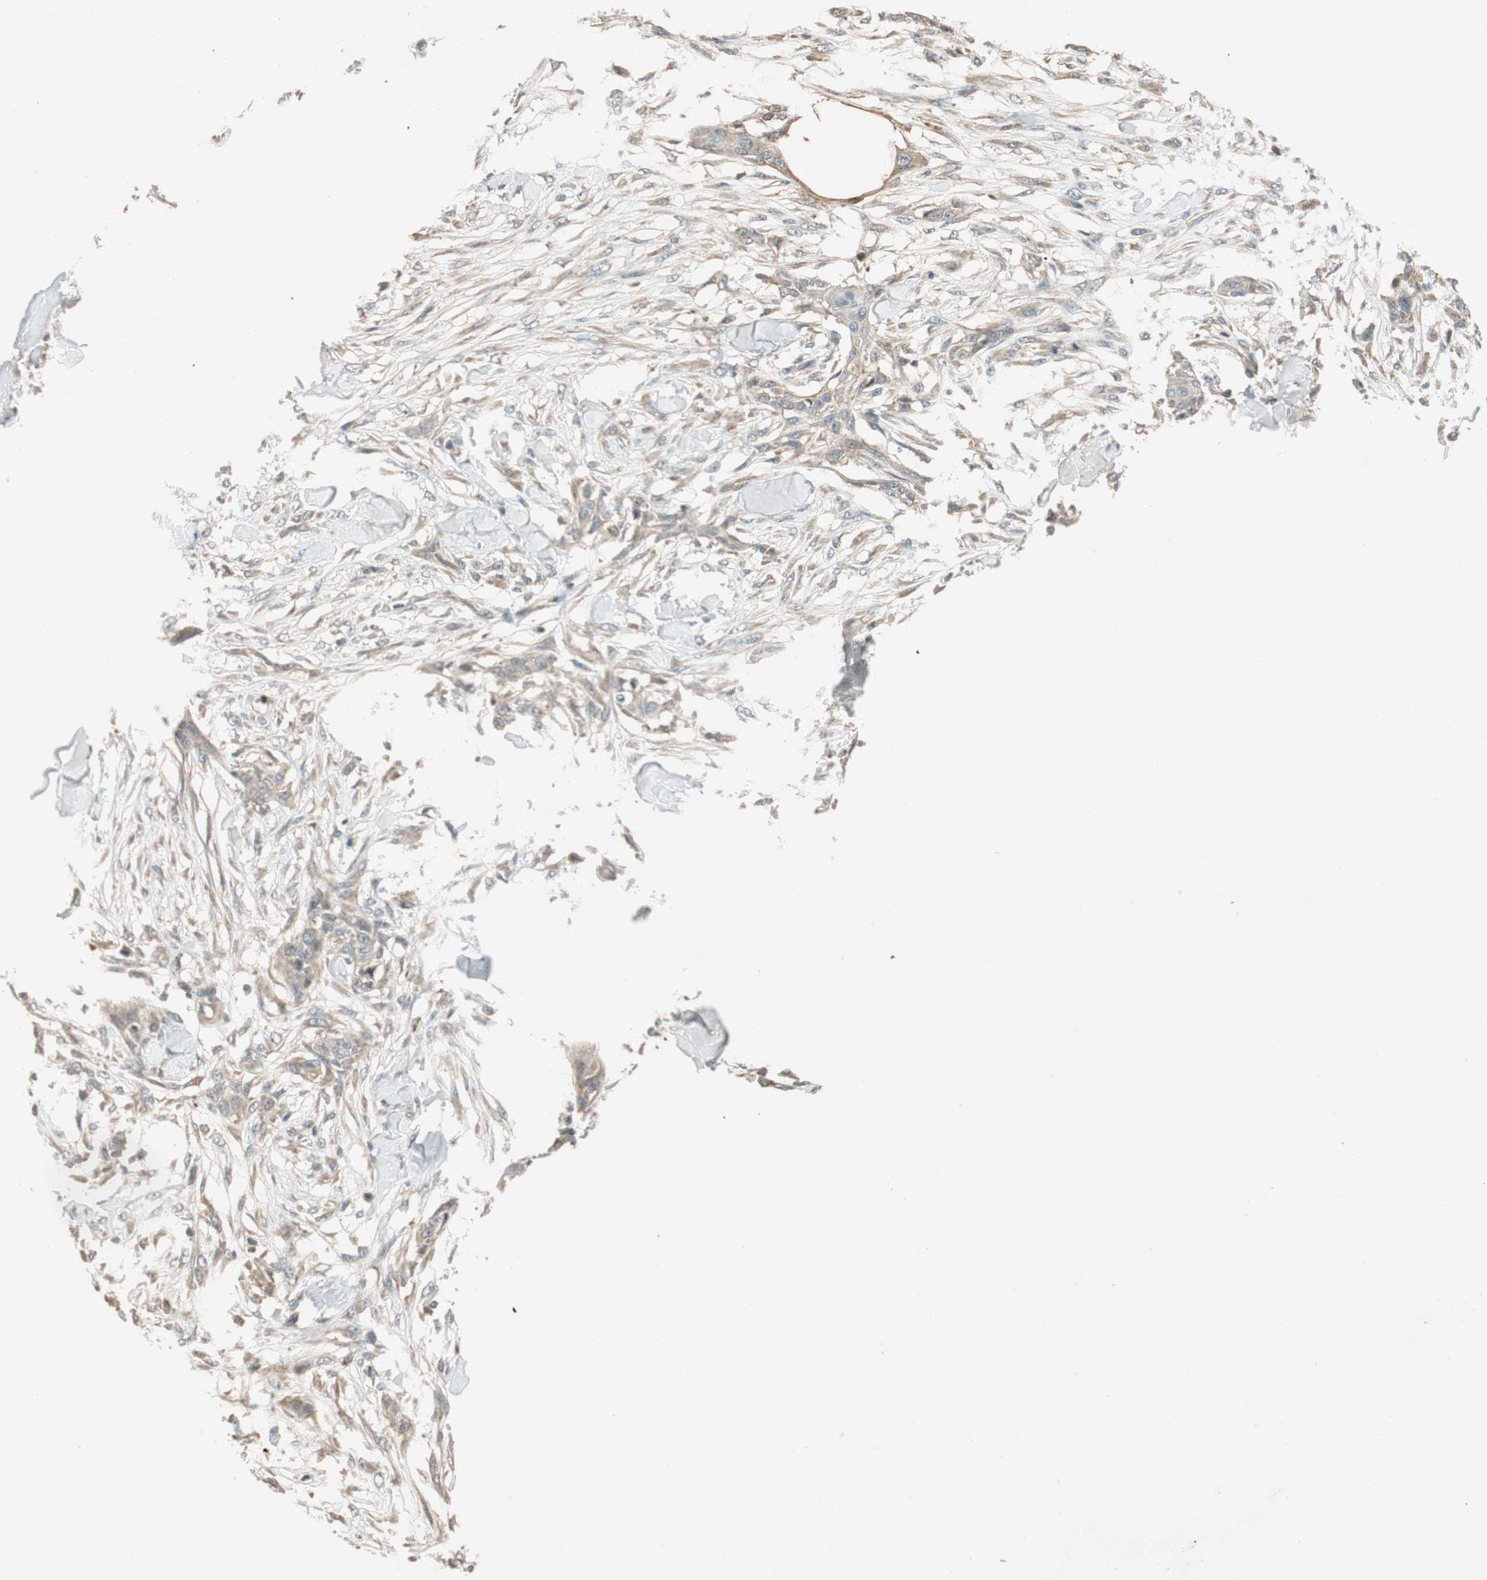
{"staining": {"intensity": "weak", "quantity": ">75%", "location": "cytoplasmic/membranous"}, "tissue": "skin cancer", "cell_type": "Tumor cells", "image_type": "cancer", "snomed": [{"axis": "morphology", "description": "Squamous cell carcinoma, NOS"}, {"axis": "topography", "description": "Skin"}], "caption": "Immunohistochemical staining of human skin squamous cell carcinoma displays low levels of weak cytoplasmic/membranous protein positivity in approximately >75% of tumor cells.", "gene": "GLB1", "patient": {"sex": "female", "age": 59}}